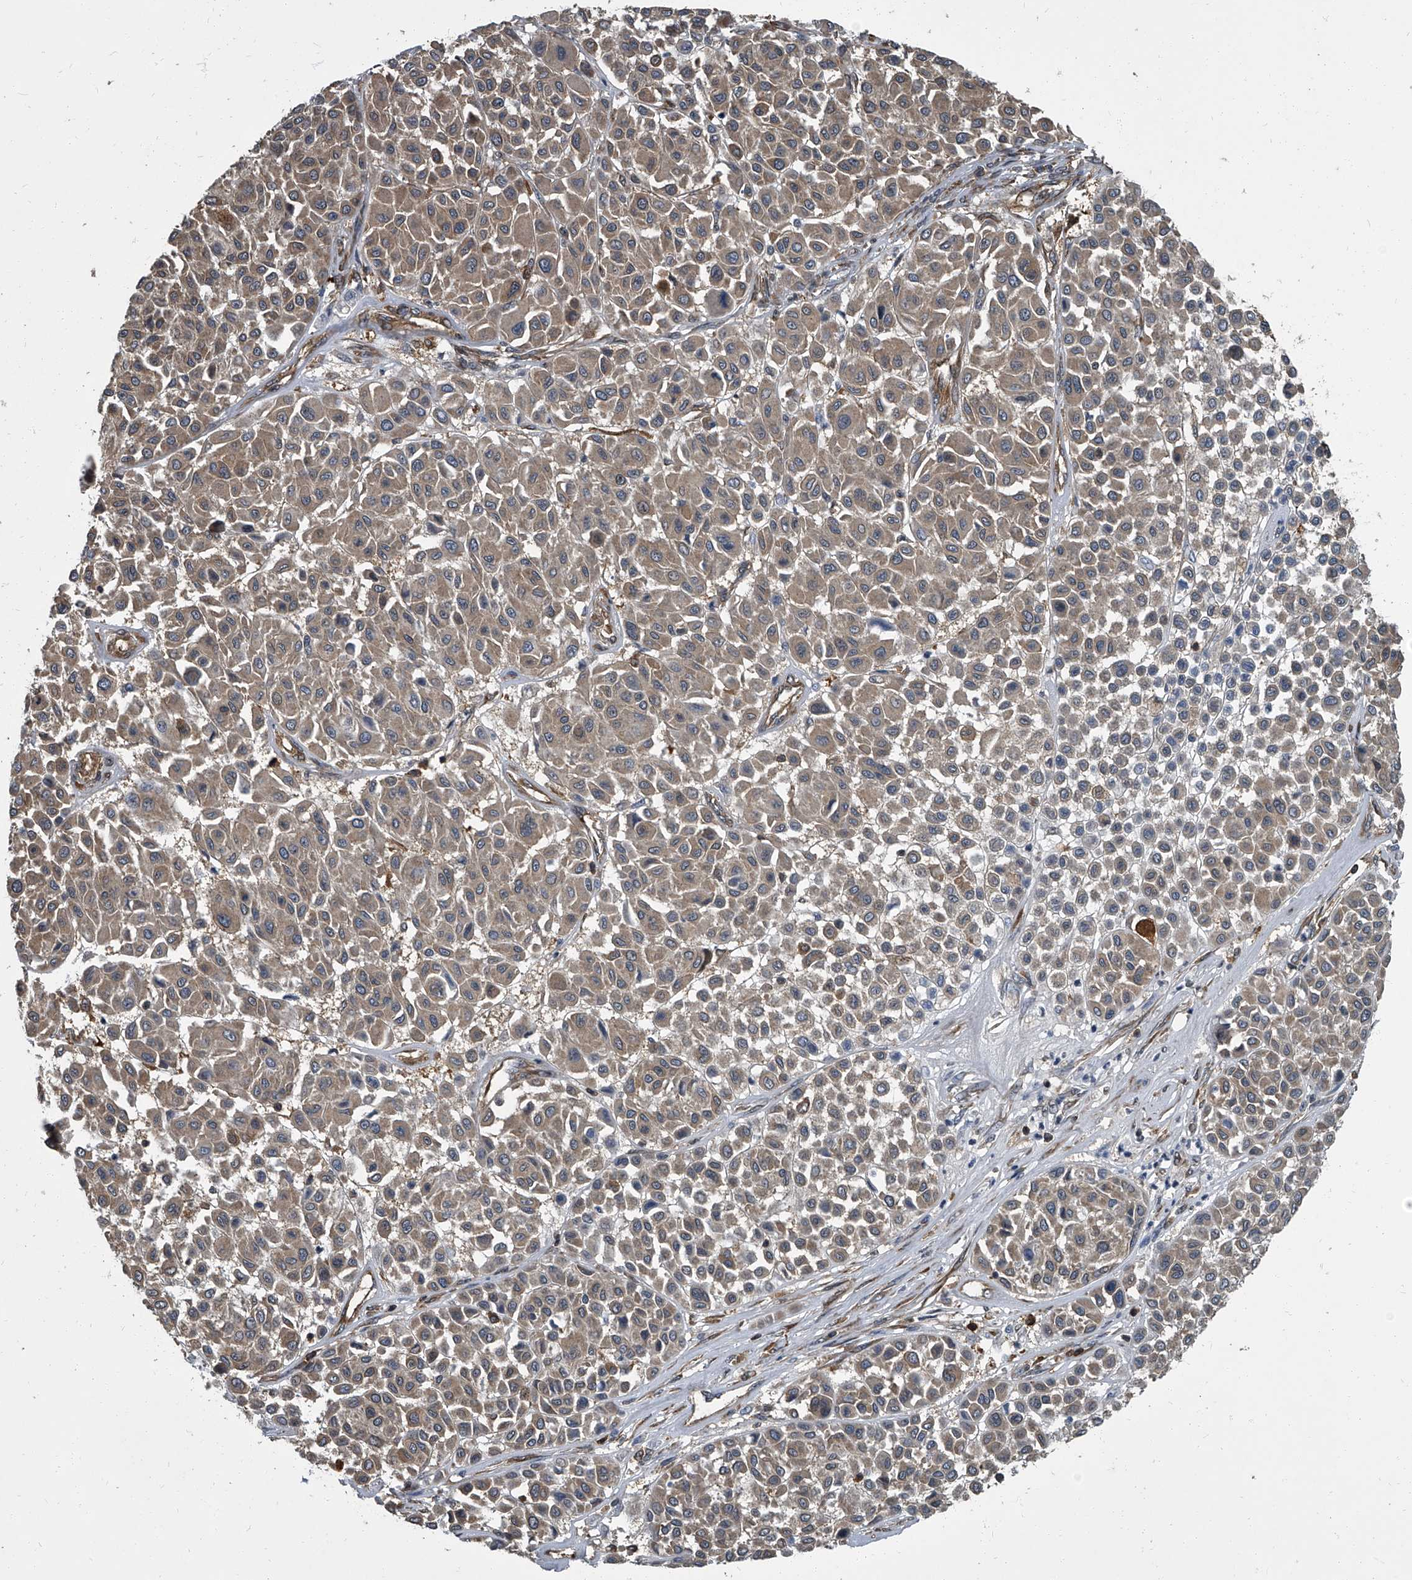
{"staining": {"intensity": "weak", "quantity": ">75%", "location": "cytoplasmic/membranous"}, "tissue": "melanoma", "cell_type": "Tumor cells", "image_type": "cancer", "snomed": [{"axis": "morphology", "description": "Malignant melanoma, Metastatic site"}, {"axis": "topography", "description": "Soft tissue"}], "caption": "A low amount of weak cytoplasmic/membranous staining is identified in about >75% of tumor cells in melanoma tissue. The staining was performed using DAB (3,3'-diaminobenzidine), with brown indicating positive protein expression. Nuclei are stained blue with hematoxylin.", "gene": "CDV3", "patient": {"sex": "male", "age": 41}}